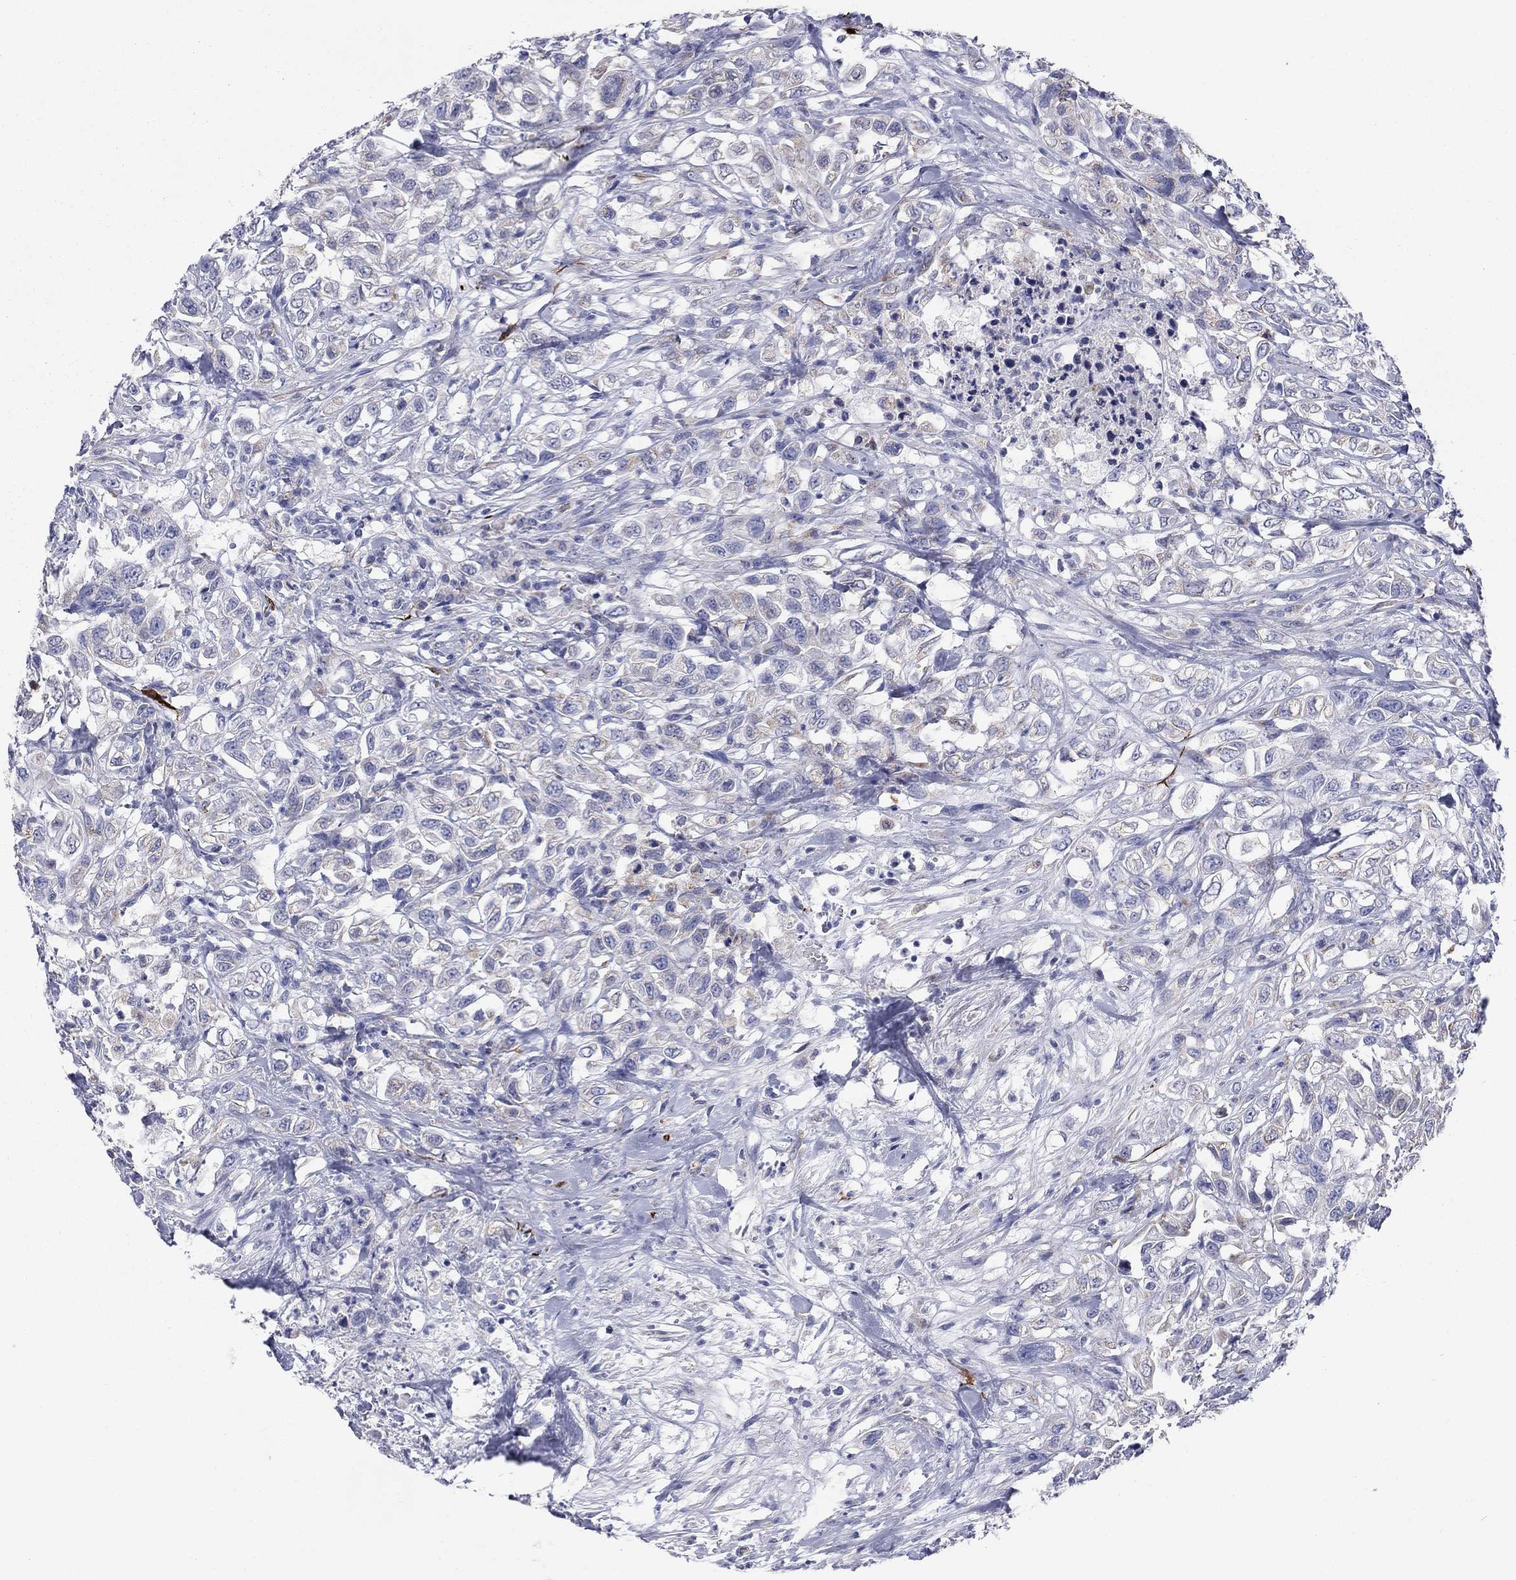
{"staining": {"intensity": "negative", "quantity": "none", "location": "none"}, "tissue": "urothelial cancer", "cell_type": "Tumor cells", "image_type": "cancer", "snomed": [{"axis": "morphology", "description": "Urothelial carcinoma, High grade"}, {"axis": "topography", "description": "Urinary bladder"}], "caption": "Protein analysis of urothelial carcinoma (high-grade) displays no significant positivity in tumor cells.", "gene": "MGST3", "patient": {"sex": "female", "age": 56}}